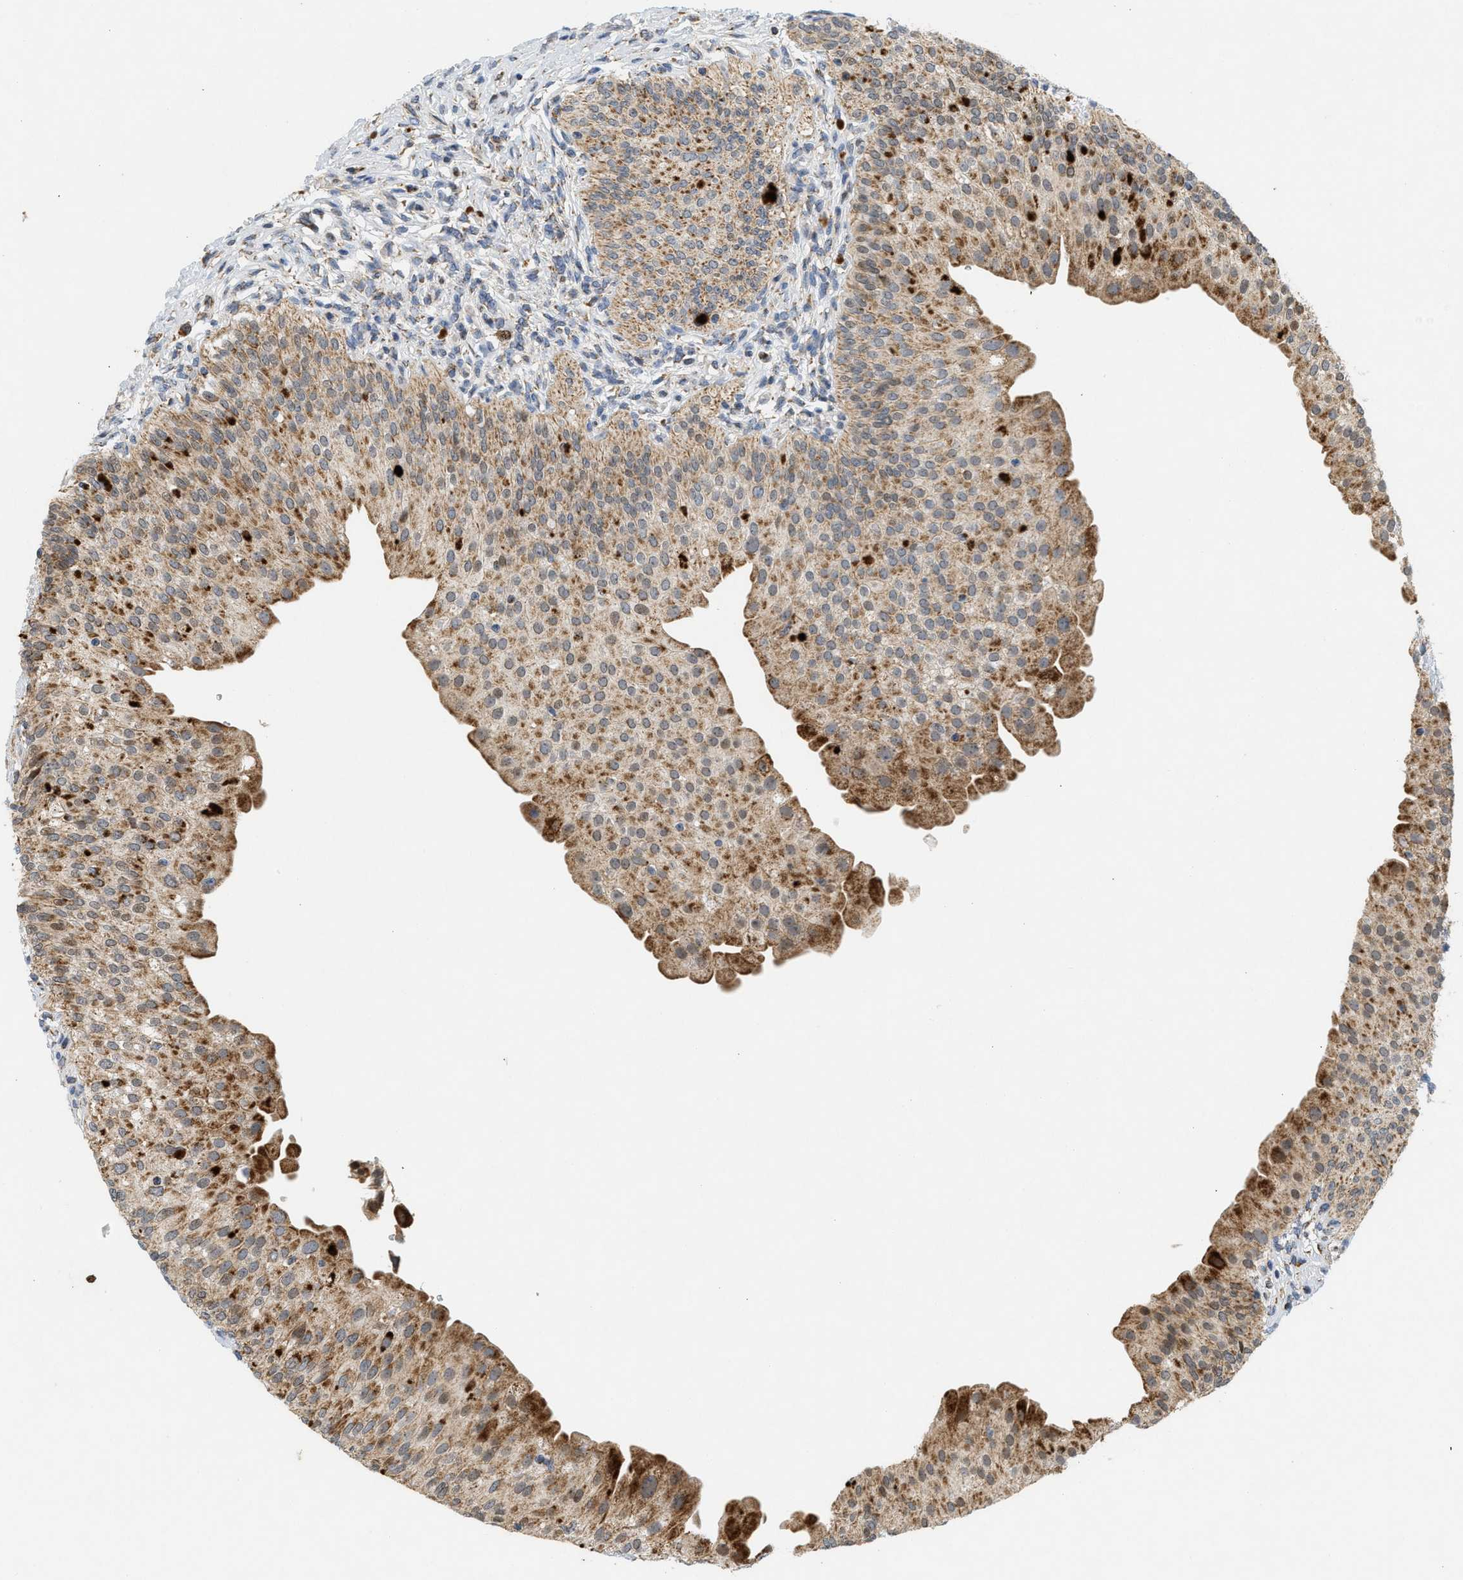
{"staining": {"intensity": "strong", "quantity": ">75%", "location": "cytoplasmic/membranous"}, "tissue": "urinary bladder", "cell_type": "Urothelial cells", "image_type": "normal", "snomed": [{"axis": "morphology", "description": "Normal tissue, NOS"}, {"axis": "topography", "description": "Urinary bladder"}], "caption": "Urothelial cells show high levels of strong cytoplasmic/membranous staining in about >75% of cells in normal human urinary bladder.", "gene": "MCU", "patient": {"sex": "male", "age": 46}}